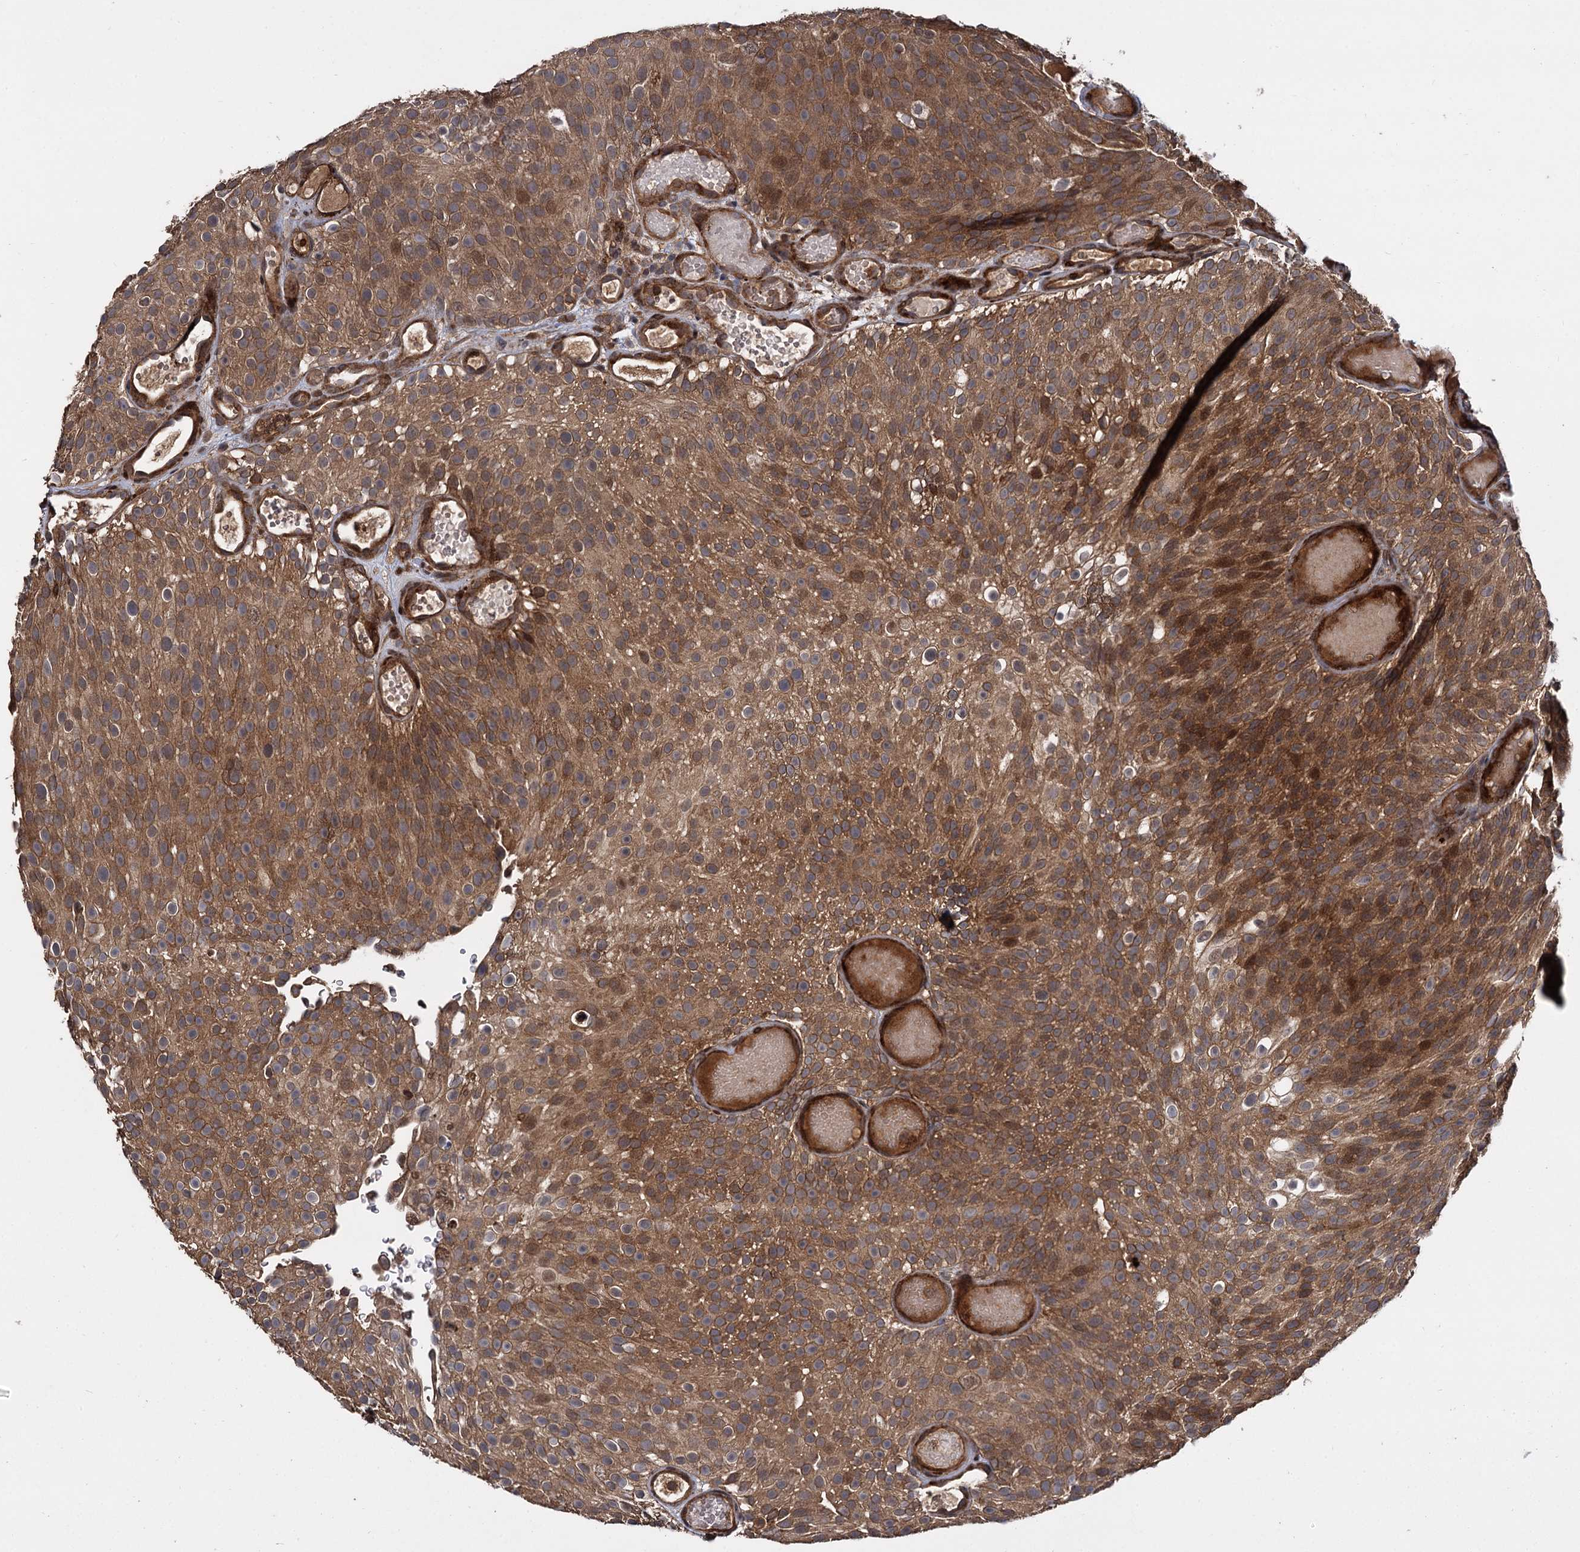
{"staining": {"intensity": "moderate", "quantity": ">75%", "location": "cytoplasmic/membranous"}, "tissue": "urothelial cancer", "cell_type": "Tumor cells", "image_type": "cancer", "snomed": [{"axis": "morphology", "description": "Urothelial carcinoma, Low grade"}, {"axis": "topography", "description": "Urinary bladder"}], "caption": "This is a micrograph of immunohistochemistry (IHC) staining of urothelial cancer, which shows moderate staining in the cytoplasmic/membranous of tumor cells.", "gene": "INPPL1", "patient": {"sex": "male", "age": 78}}